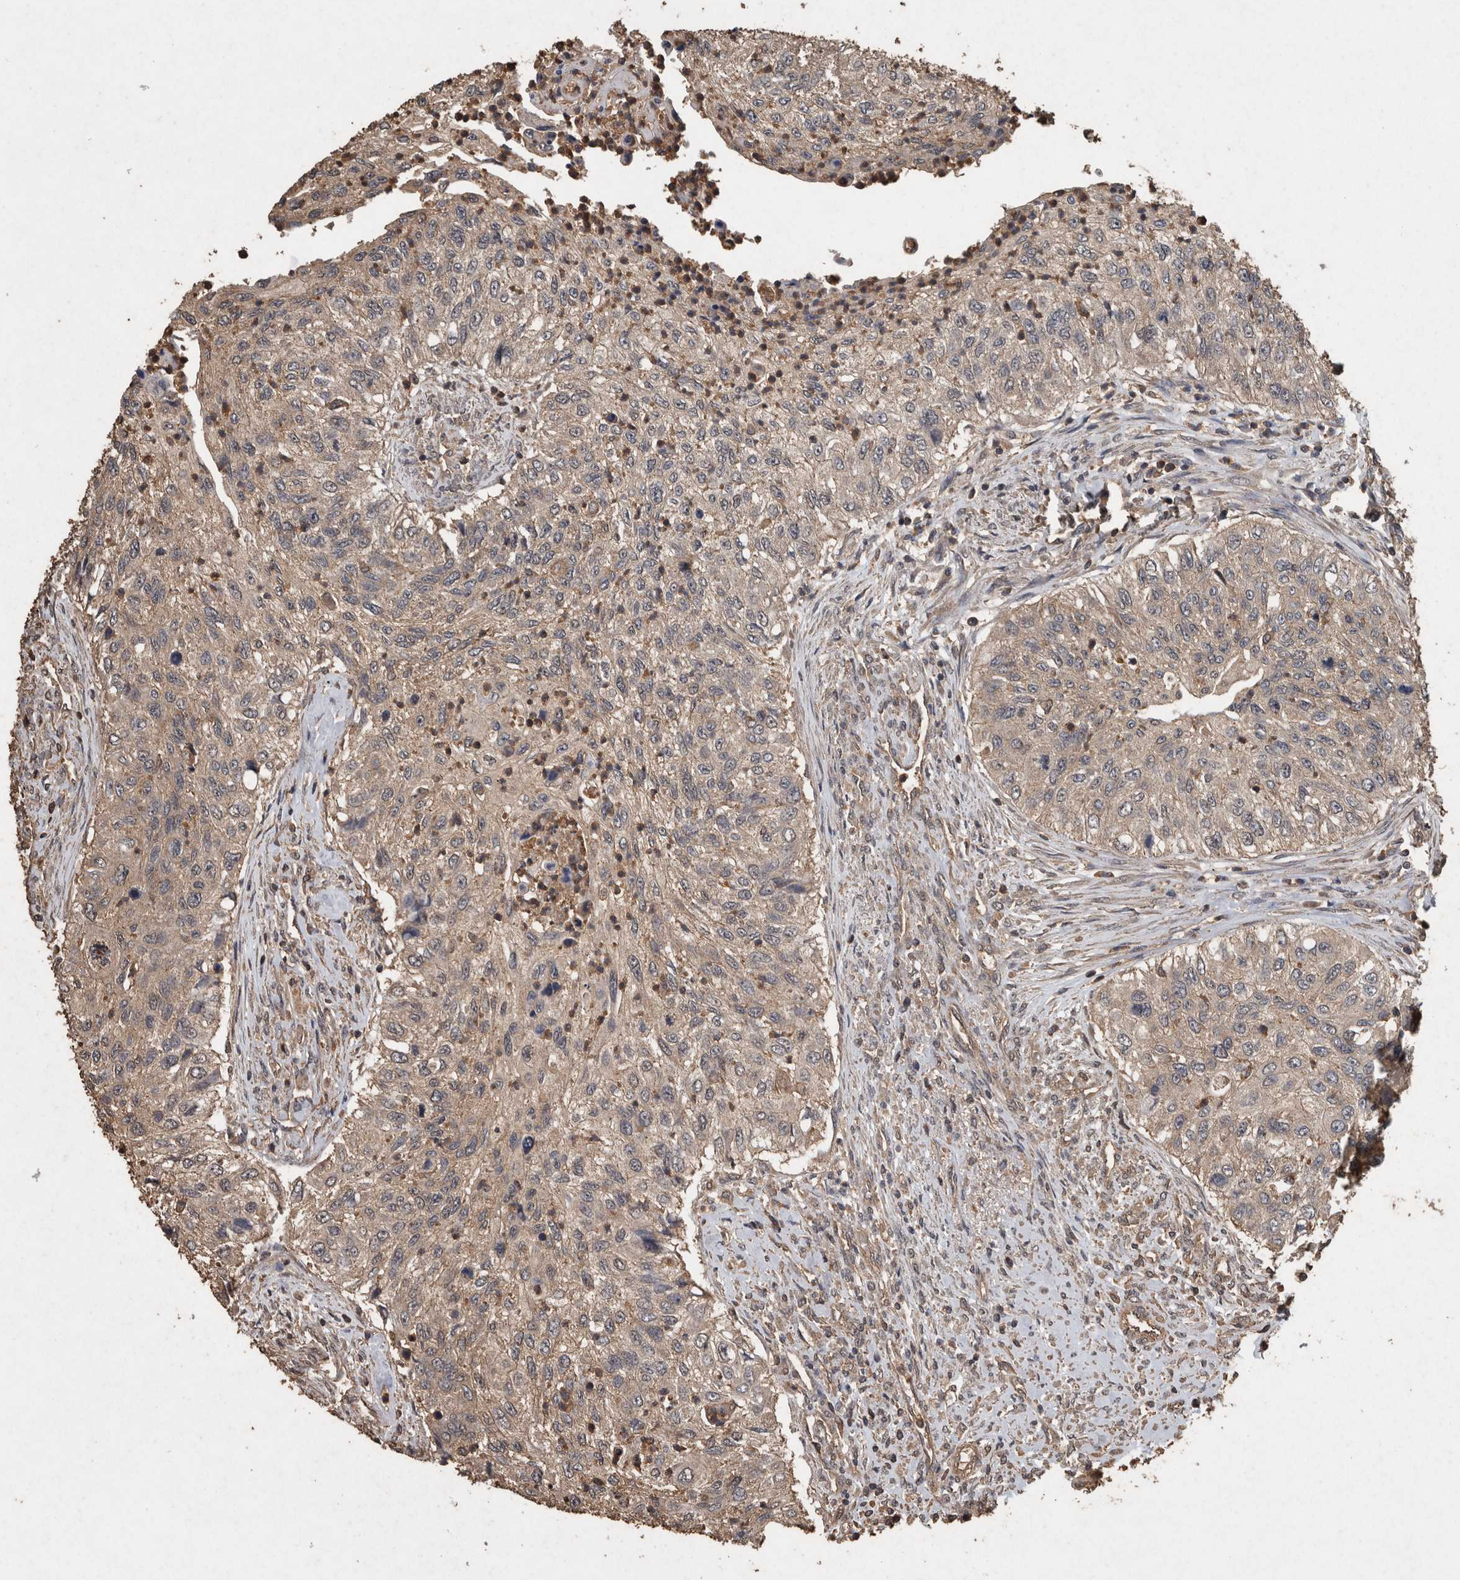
{"staining": {"intensity": "weak", "quantity": ">75%", "location": "cytoplasmic/membranous"}, "tissue": "urothelial cancer", "cell_type": "Tumor cells", "image_type": "cancer", "snomed": [{"axis": "morphology", "description": "Urothelial carcinoma, High grade"}, {"axis": "topography", "description": "Urinary bladder"}], "caption": "High-magnification brightfield microscopy of urothelial carcinoma (high-grade) stained with DAB (3,3'-diaminobenzidine) (brown) and counterstained with hematoxylin (blue). tumor cells exhibit weak cytoplasmic/membranous expression is present in approximately>75% of cells.", "gene": "FGFRL1", "patient": {"sex": "female", "age": 60}}